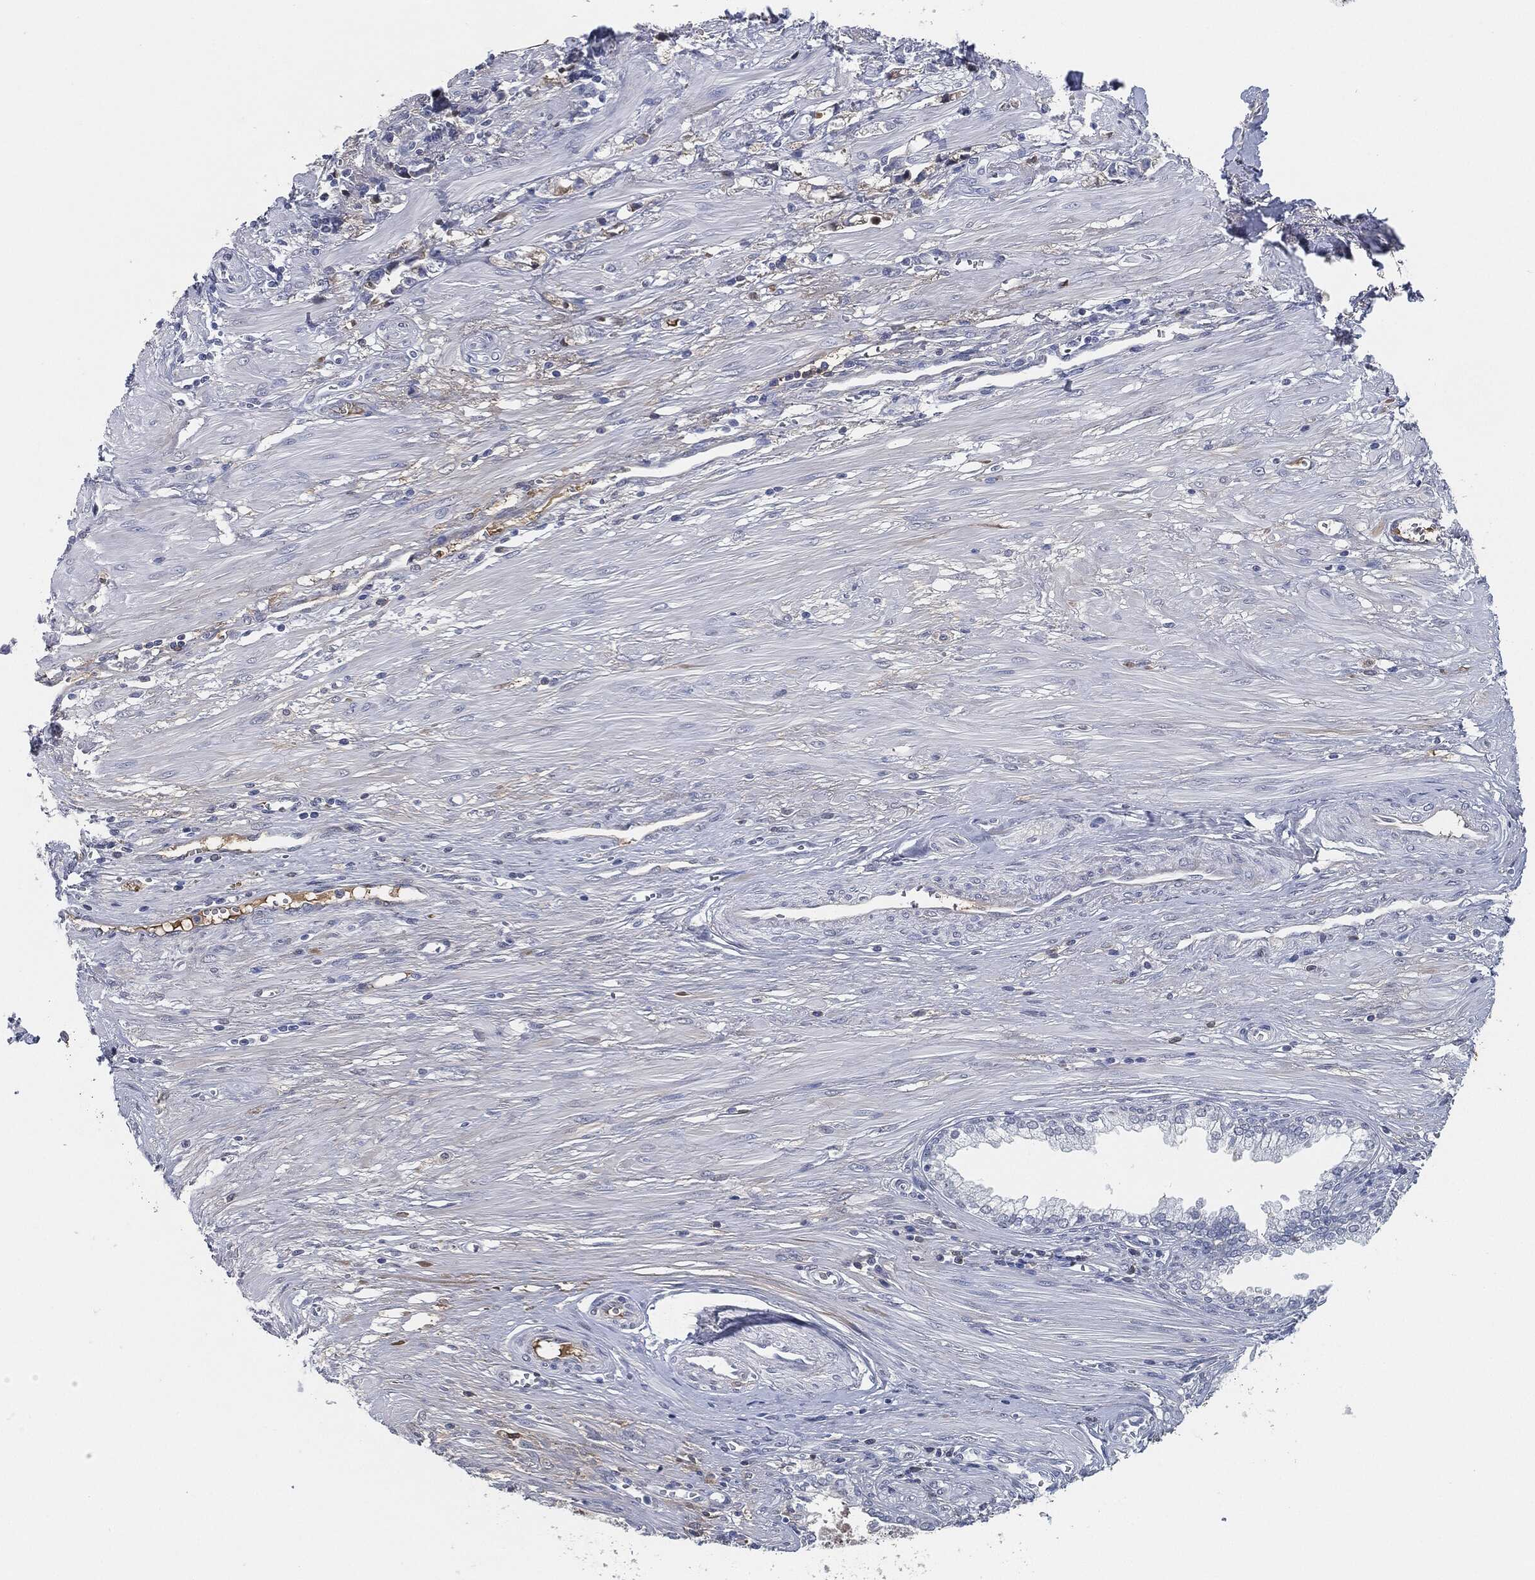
{"staining": {"intensity": "negative", "quantity": "none", "location": "none"}, "tissue": "prostate cancer", "cell_type": "Tumor cells", "image_type": "cancer", "snomed": [{"axis": "morphology", "description": "Adenocarcinoma, NOS"}, {"axis": "topography", "description": "Prostate and seminal vesicle, NOS"}, {"axis": "topography", "description": "Prostate"}], "caption": "Human prostate cancer stained for a protein using immunohistochemistry (IHC) shows no expression in tumor cells.", "gene": "SIGLEC7", "patient": {"sex": "male", "age": 79}}